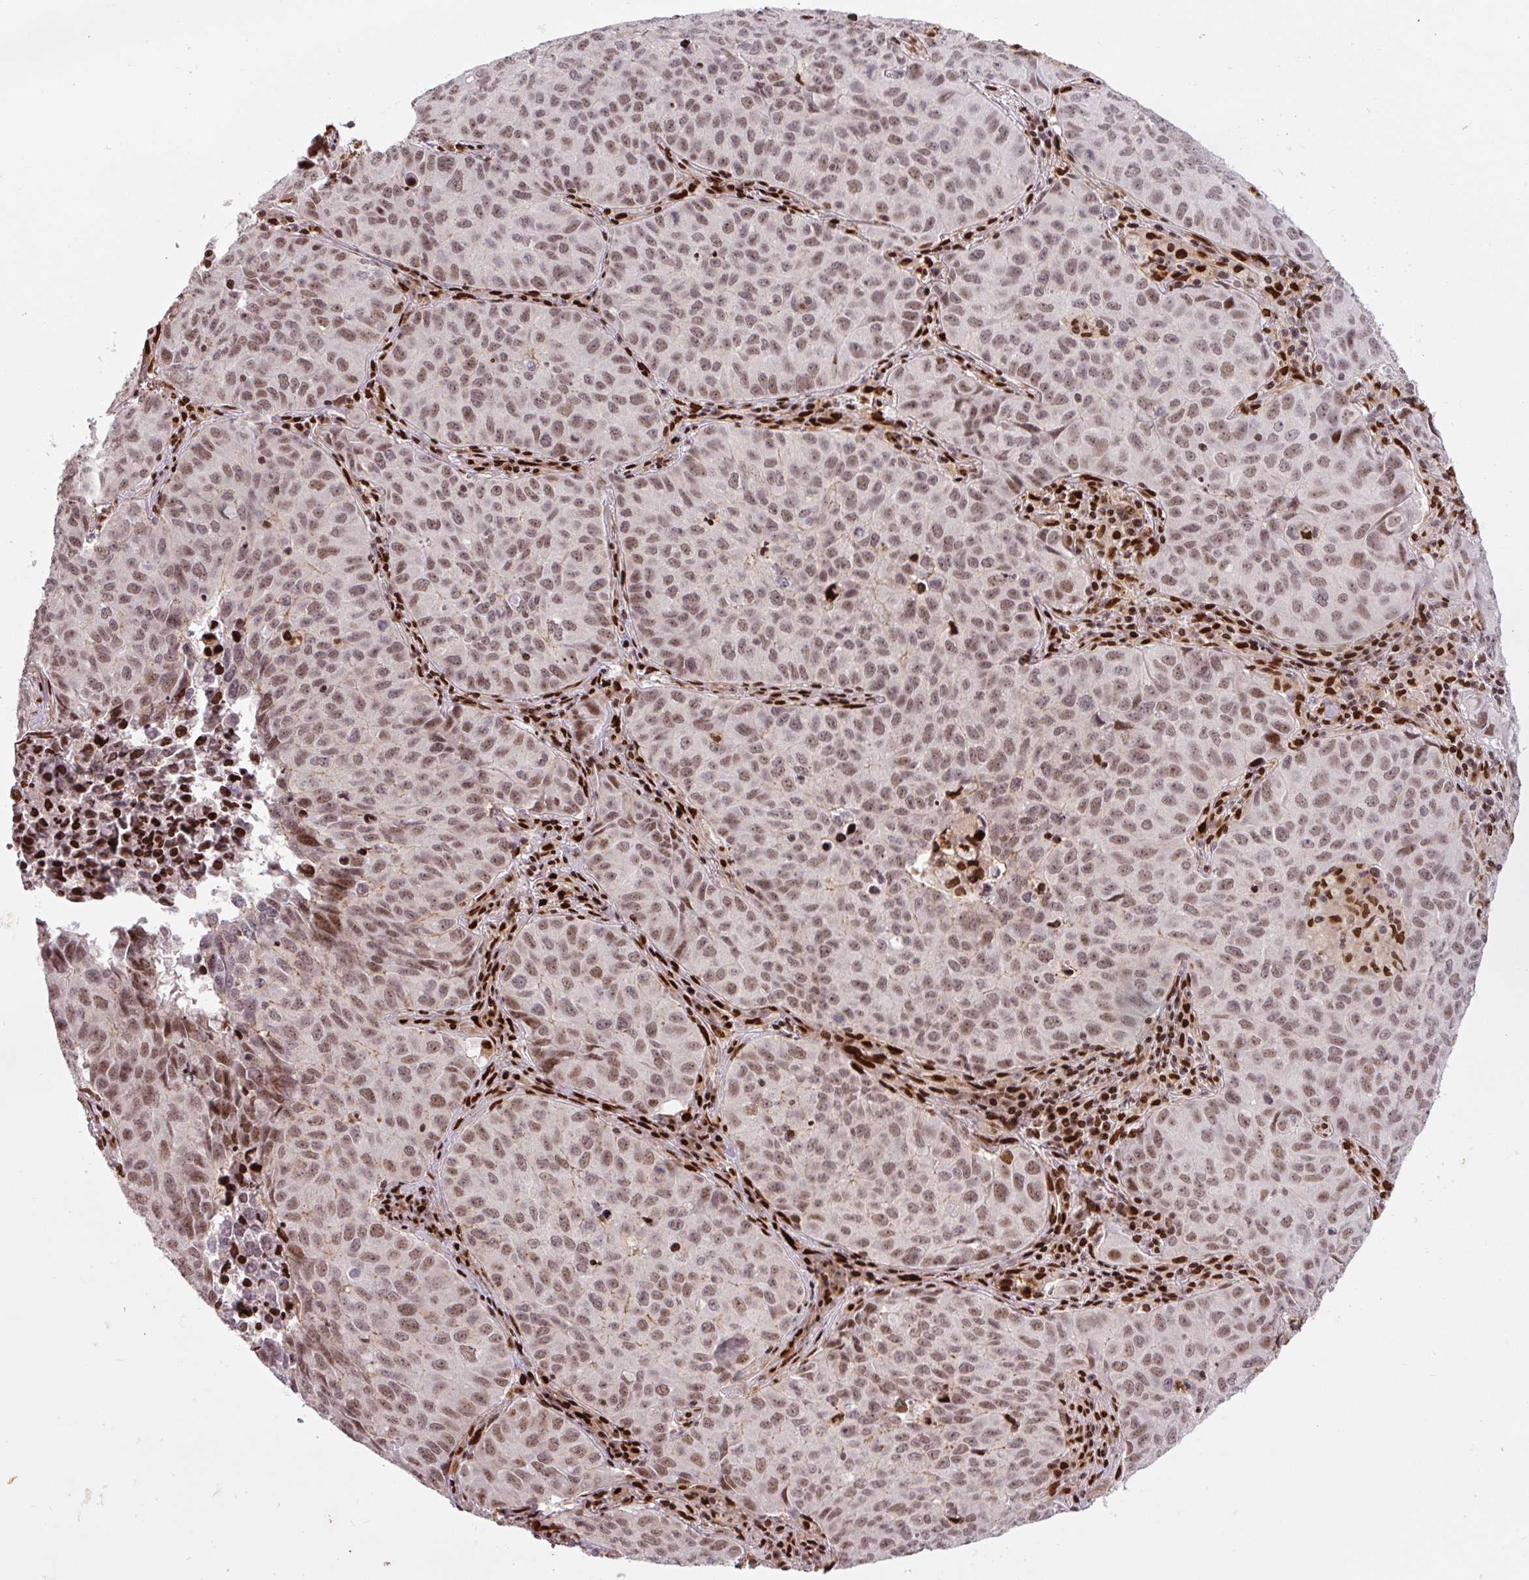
{"staining": {"intensity": "moderate", "quantity": ">75%", "location": "nuclear"}, "tissue": "lung cancer", "cell_type": "Tumor cells", "image_type": "cancer", "snomed": [{"axis": "morphology", "description": "Adenocarcinoma, NOS"}, {"axis": "topography", "description": "Lung"}], "caption": "Human lung cancer stained with a brown dye displays moderate nuclear positive staining in approximately >75% of tumor cells.", "gene": "PYDC2", "patient": {"sex": "female", "age": 50}}